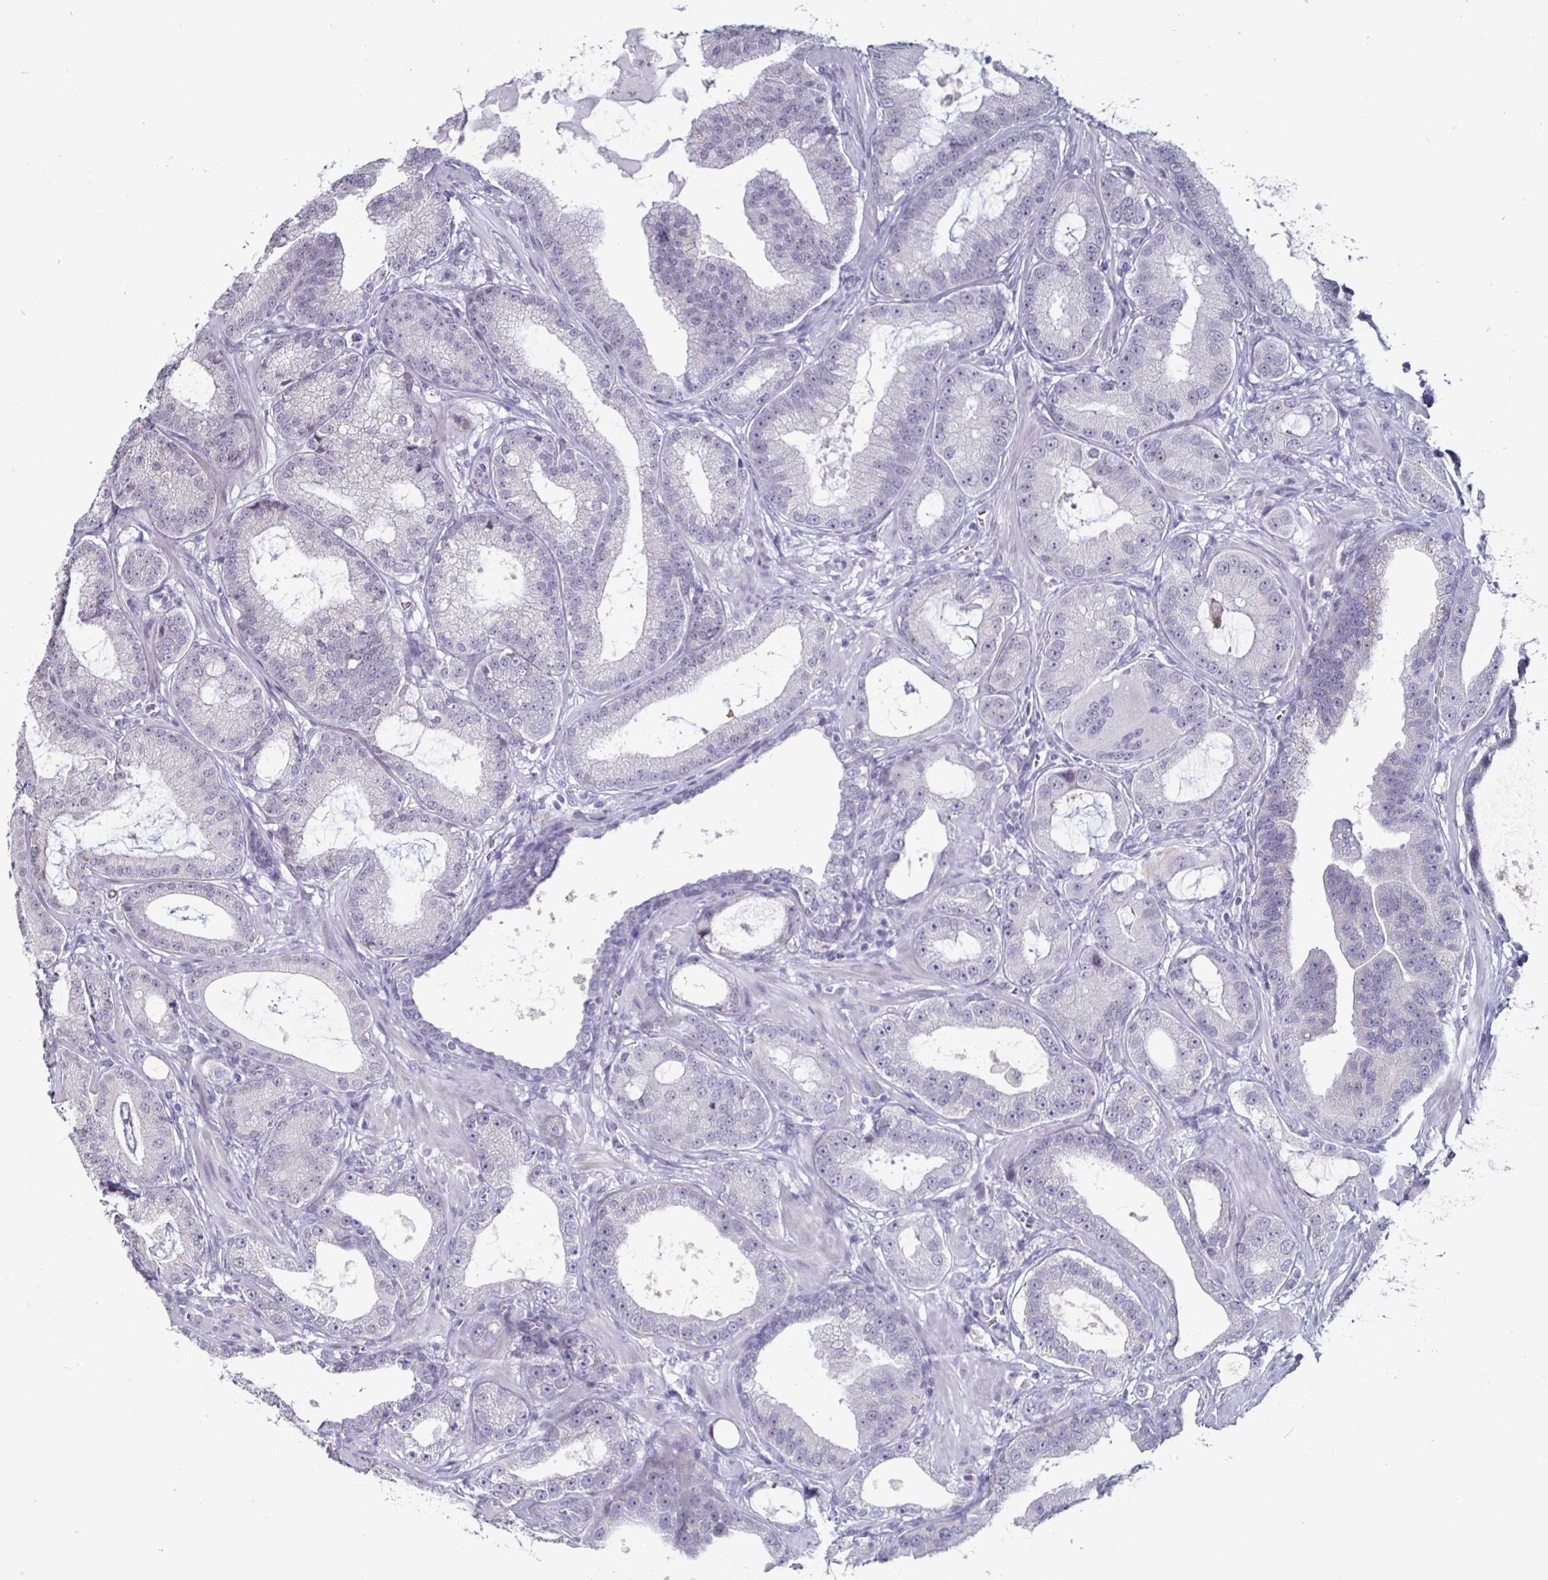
{"staining": {"intensity": "negative", "quantity": "none", "location": "none"}, "tissue": "prostate cancer", "cell_type": "Tumor cells", "image_type": "cancer", "snomed": [{"axis": "morphology", "description": "Adenocarcinoma, High grade"}, {"axis": "topography", "description": "Prostate"}], "caption": "A micrograph of prostate high-grade adenocarcinoma stained for a protein displays no brown staining in tumor cells. (Brightfield microscopy of DAB (3,3'-diaminobenzidine) immunohistochemistry at high magnification).", "gene": "OOSP2", "patient": {"sex": "male", "age": 65}}